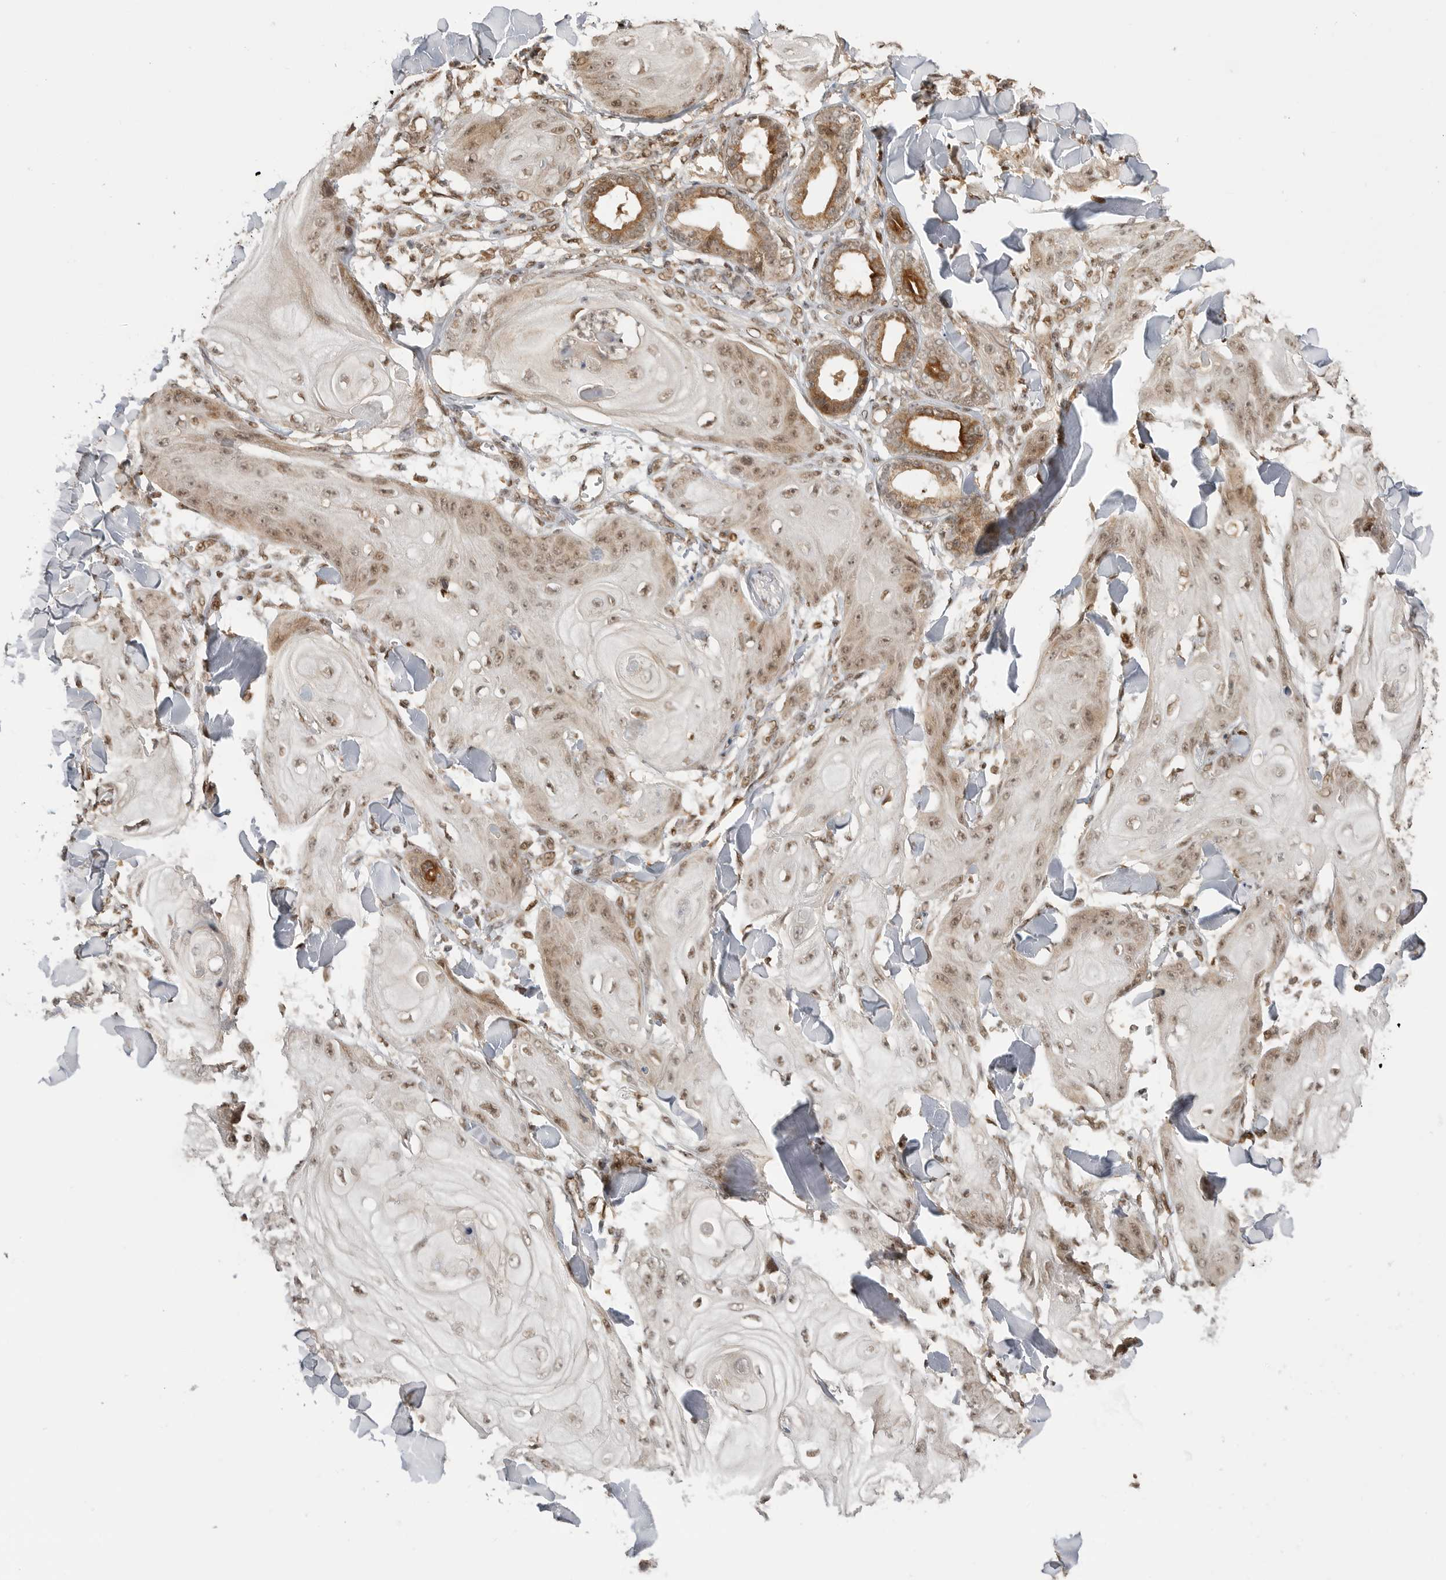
{"staining": {"intensity": "moderate", "quantity": "25%-75%", "location": "cytoplasmic/membranous,nuclear"}, "tissue": "skin cancer", "cell_type": "Tumor cells", "image_type": "cancer", "snomed": [{"axis": "morphology", "description": "Squamous cell carcinoma, NOS"}, {"axis": "topography", "description": "Skin"}], "caption": "IHC histopathology image of neoplastic tissue: squamous cell carcinoma (skin) stained using IHC shows medium levels of moderate protein expression localized specifically in the cytoplasmic/membranous and nuclear of tumor cells, appearing as a cytoplasmic/membranous and nuclear brown color.", "gene": "ALKAL1", "patient": {"sex": "male", "age": 74}}